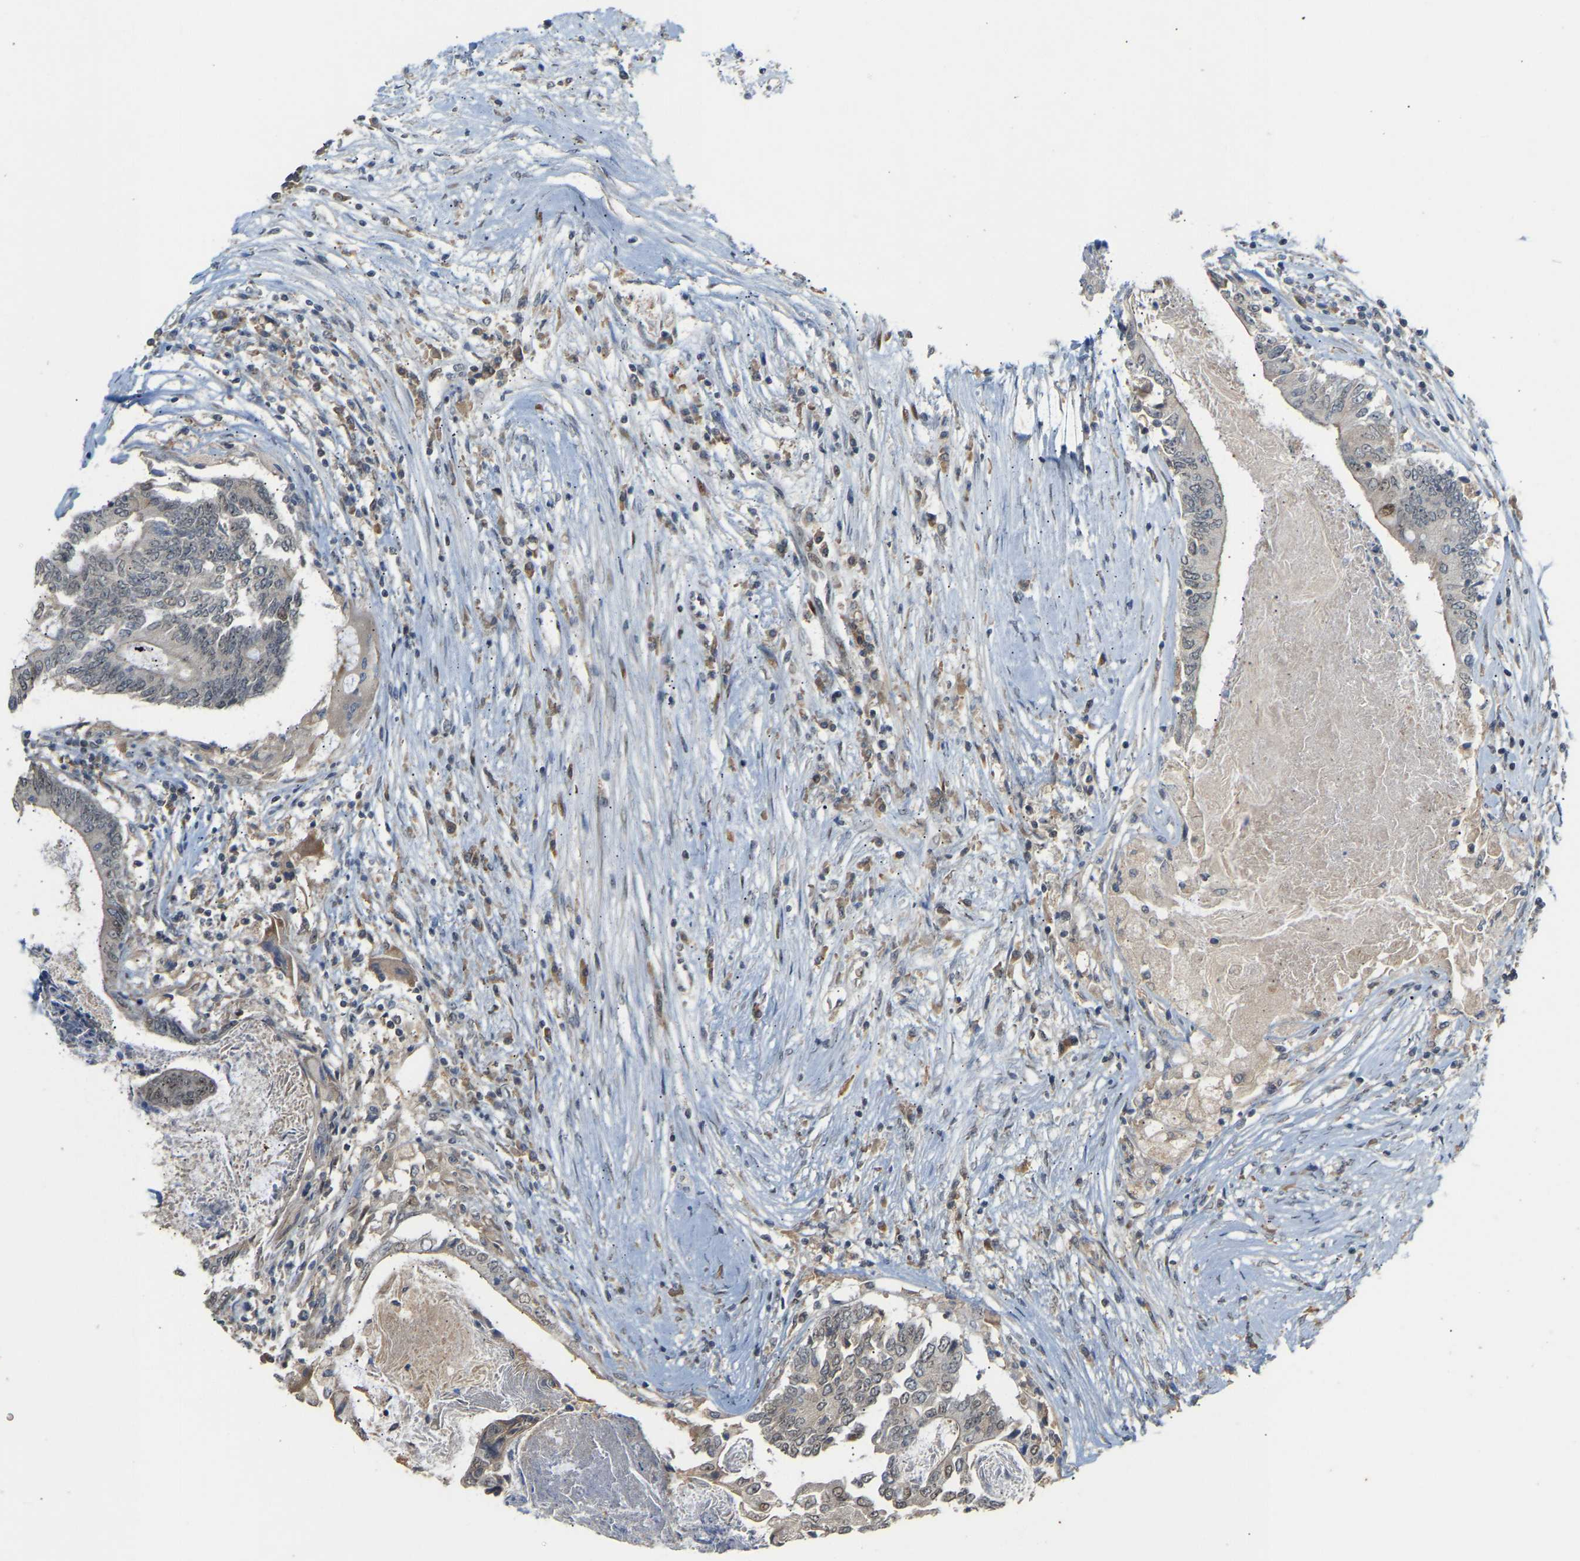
{"staining": {"intensity": "negative", "quantity": "none", "location": "none"}, "tissue": "colorectal cancer", "cell_type": "Tumor cells", "image_type": "cancer", "snomed": [{"axis": "morphology", "description": "Adenocarcinoma, NOS"}, {"axis": "topography", "description": "Rectum"}], "caption": "Human colorectal cancer (adenocarcinoma) stained for a protein using IHC exhibits no expression in tumor cells.", "gene": "PTPN4", "patient": {"sex": "male", "age": 63}}